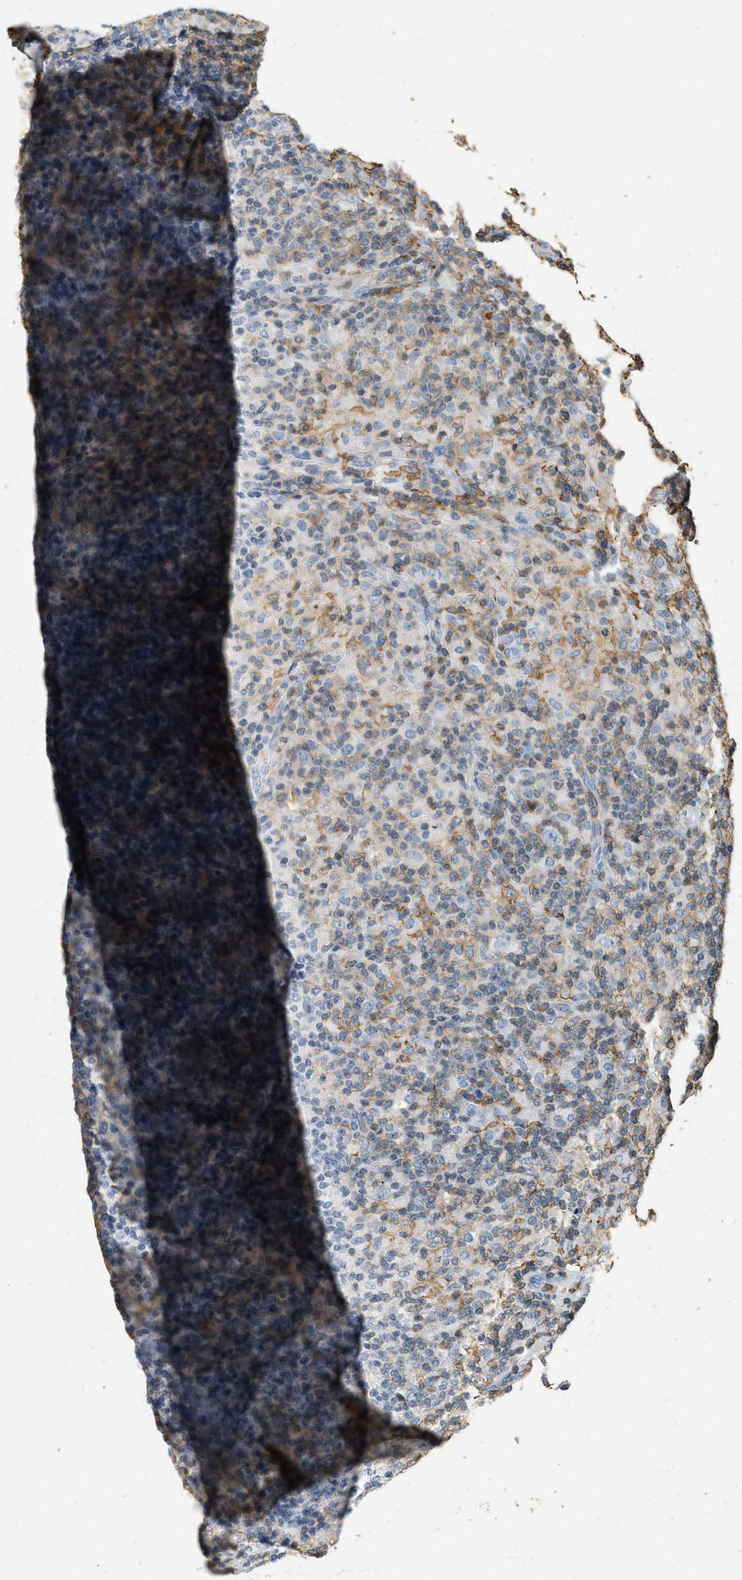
{"staining": {"intensity": "negative", "quantity": "none", "location": "none"}, "tissue": "lymphoma", "cell_type": "Tumor cells", "image_type": "cancer", "snomed": [{"axis": "morphology", "description": "Hodgkin's disease, NOS"}, {"axis": "topography", "description": "Lymph node"}], "caption": "A micrograph of human lymphoma is negative for staining in tumor cells.", "gene": "LSP1", "patient": {"sex": "male", "age": 70}}